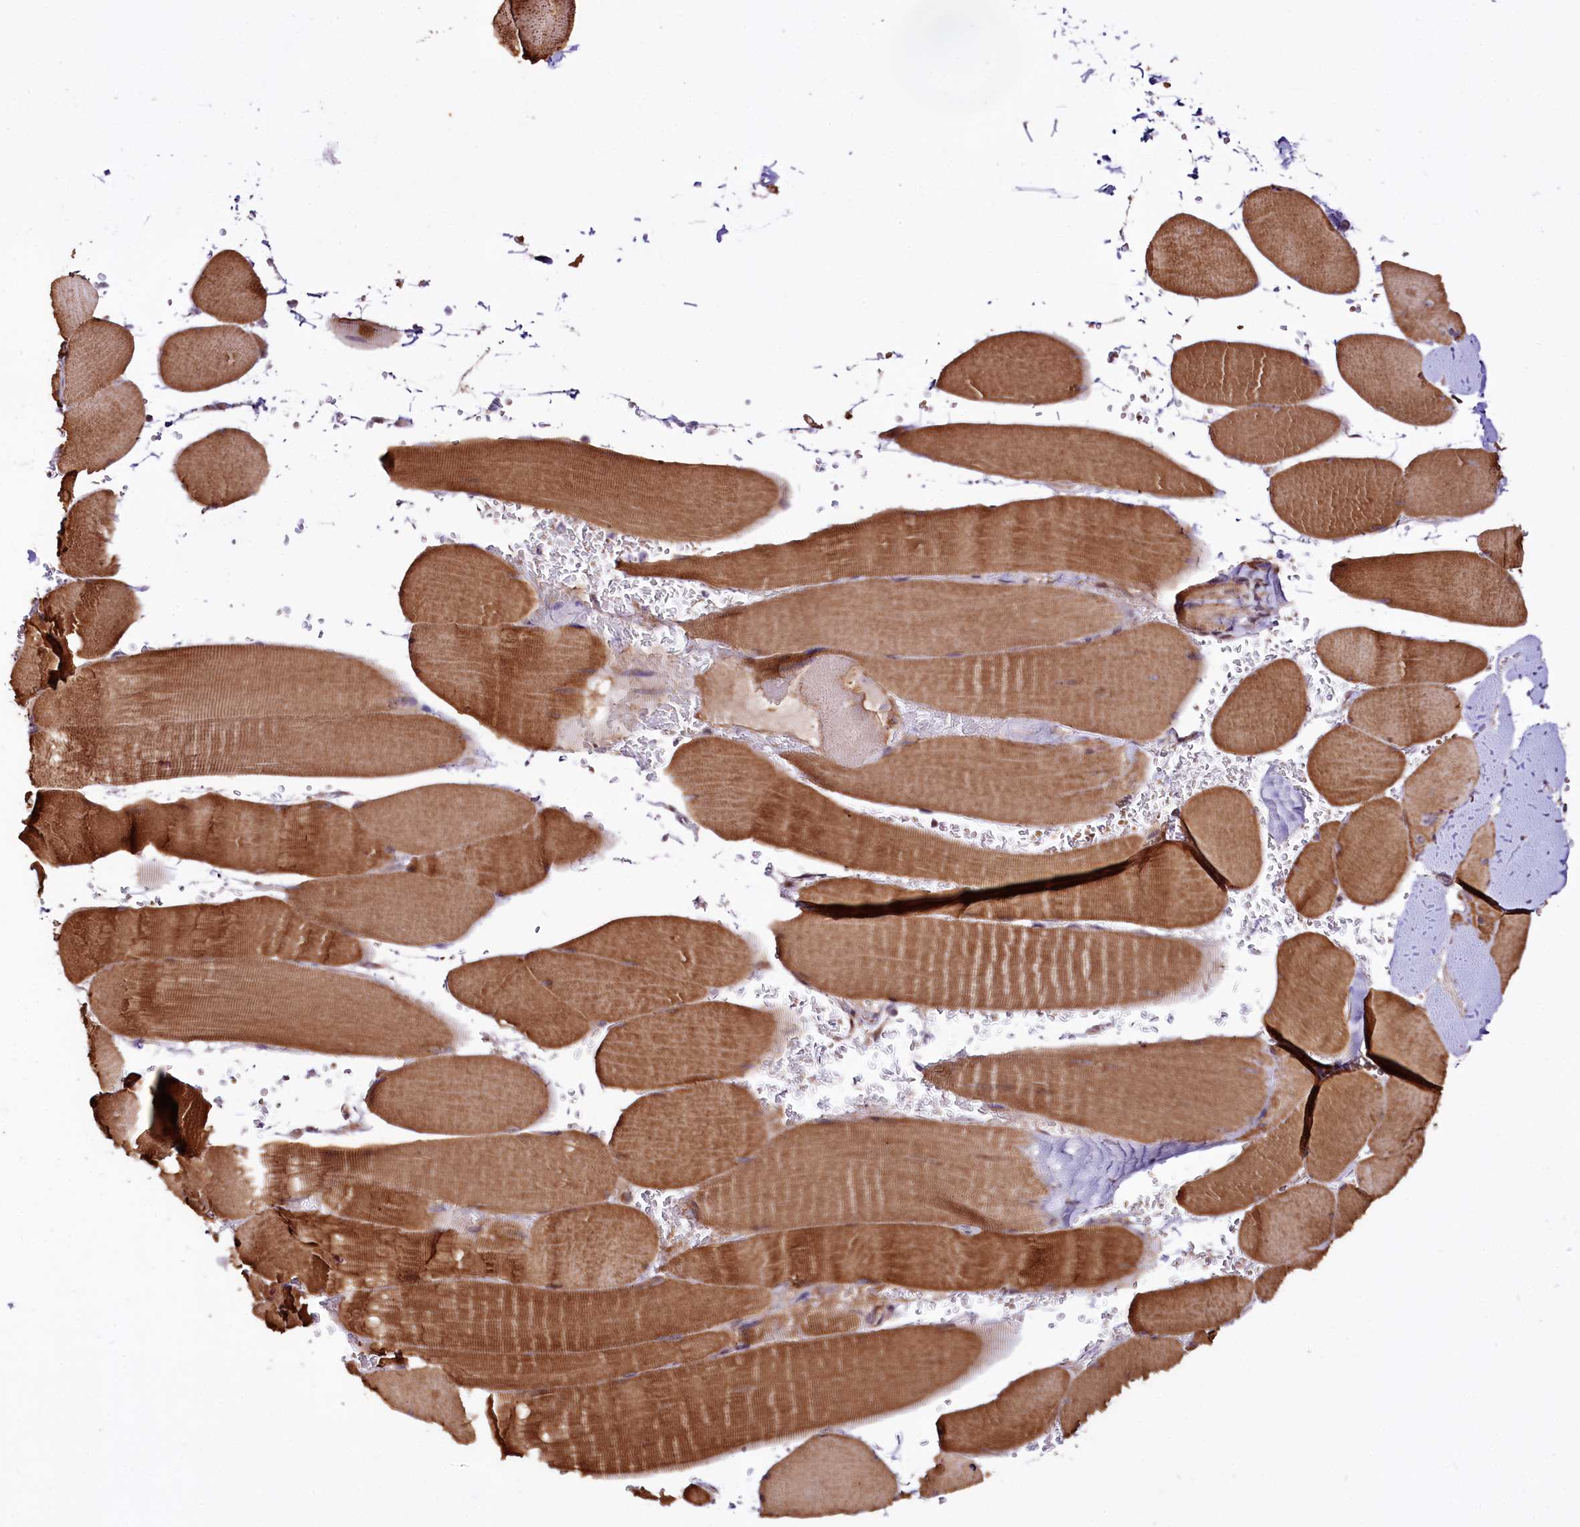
{"staining": {"intensity": "moderate", "quantity": ">75%", "location": "cytoplasmic/membranous"}, "tissue": "skeletal muscle", "cell_type": "Myocytes", "image_type": "normal", "snomed": [{"axis": "morphology", "description": "Normal tissue, NOS"}, {"axis": "topography", "description": "Skeletal muscle"}, {"axis": "topography", "description": "Head-Neck"}], "caption": "High-magnification brightfield microscopy of normal skeletal muscle stained with DAB (brown) and counterstained with hematoxylin (blue). myocytes exhibit moderate cytoplasmic/membranous expression is identified in about>75% of cells.", "gene": "ST7", "patient": {"sex": "male", "age": 66}}